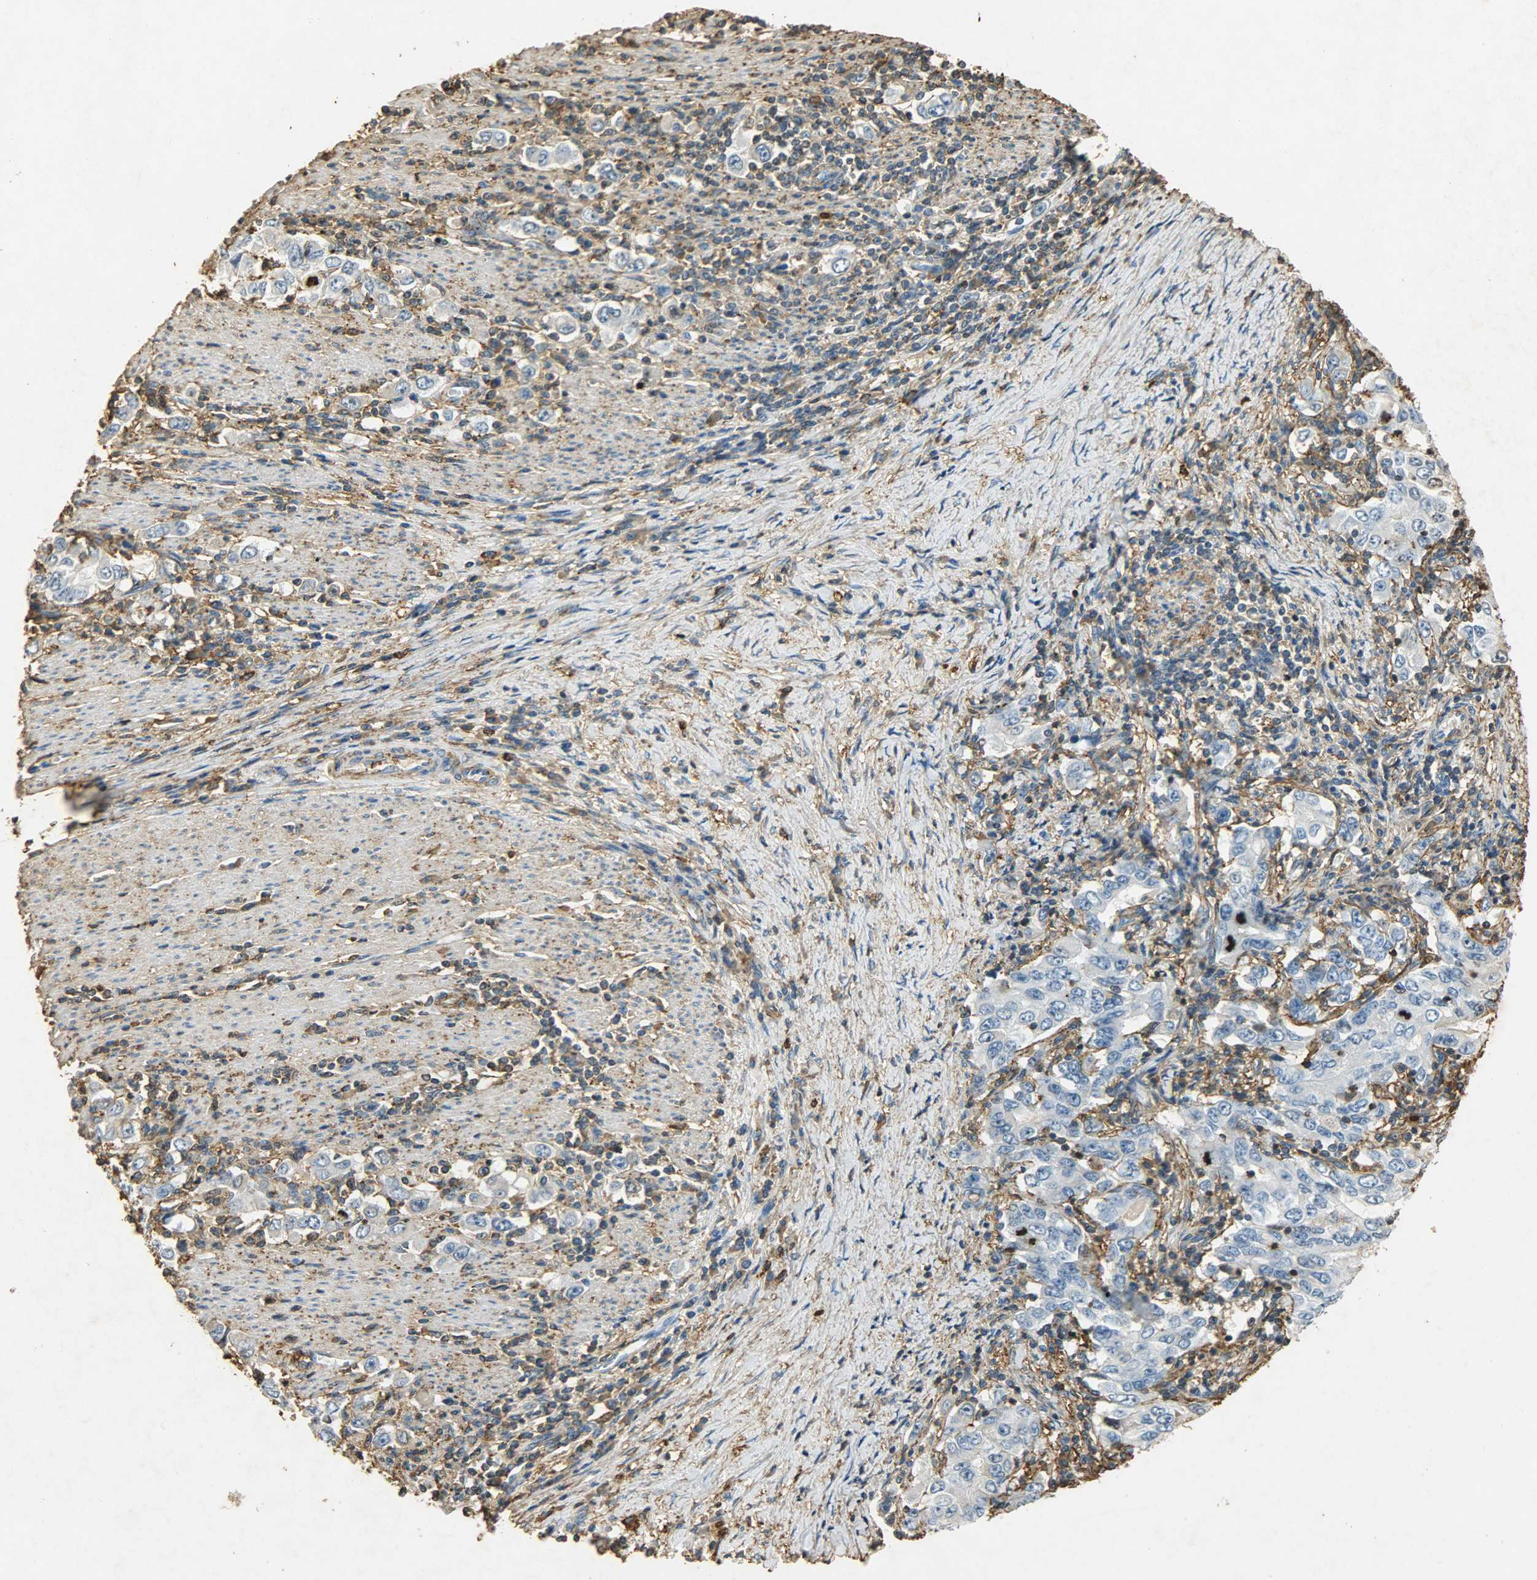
{"staining": {"intensity": "negative", "quantity": "none", "location": "none"}, "tissue": "stomach cancer", "cell_type": "Tumor cells", "image_type": "cancer", "snomed": [{"axis": "morphology", "description": "Adenocarcinoma, NOS"}, {"axis": "topography", "description": "Stomach, lower"}], "caption": "Image shows no protein expression in tumor cells of stomach cancer tissue.", "gene": "ANXA6", "patient": {"sex": "female", "age": 72}}